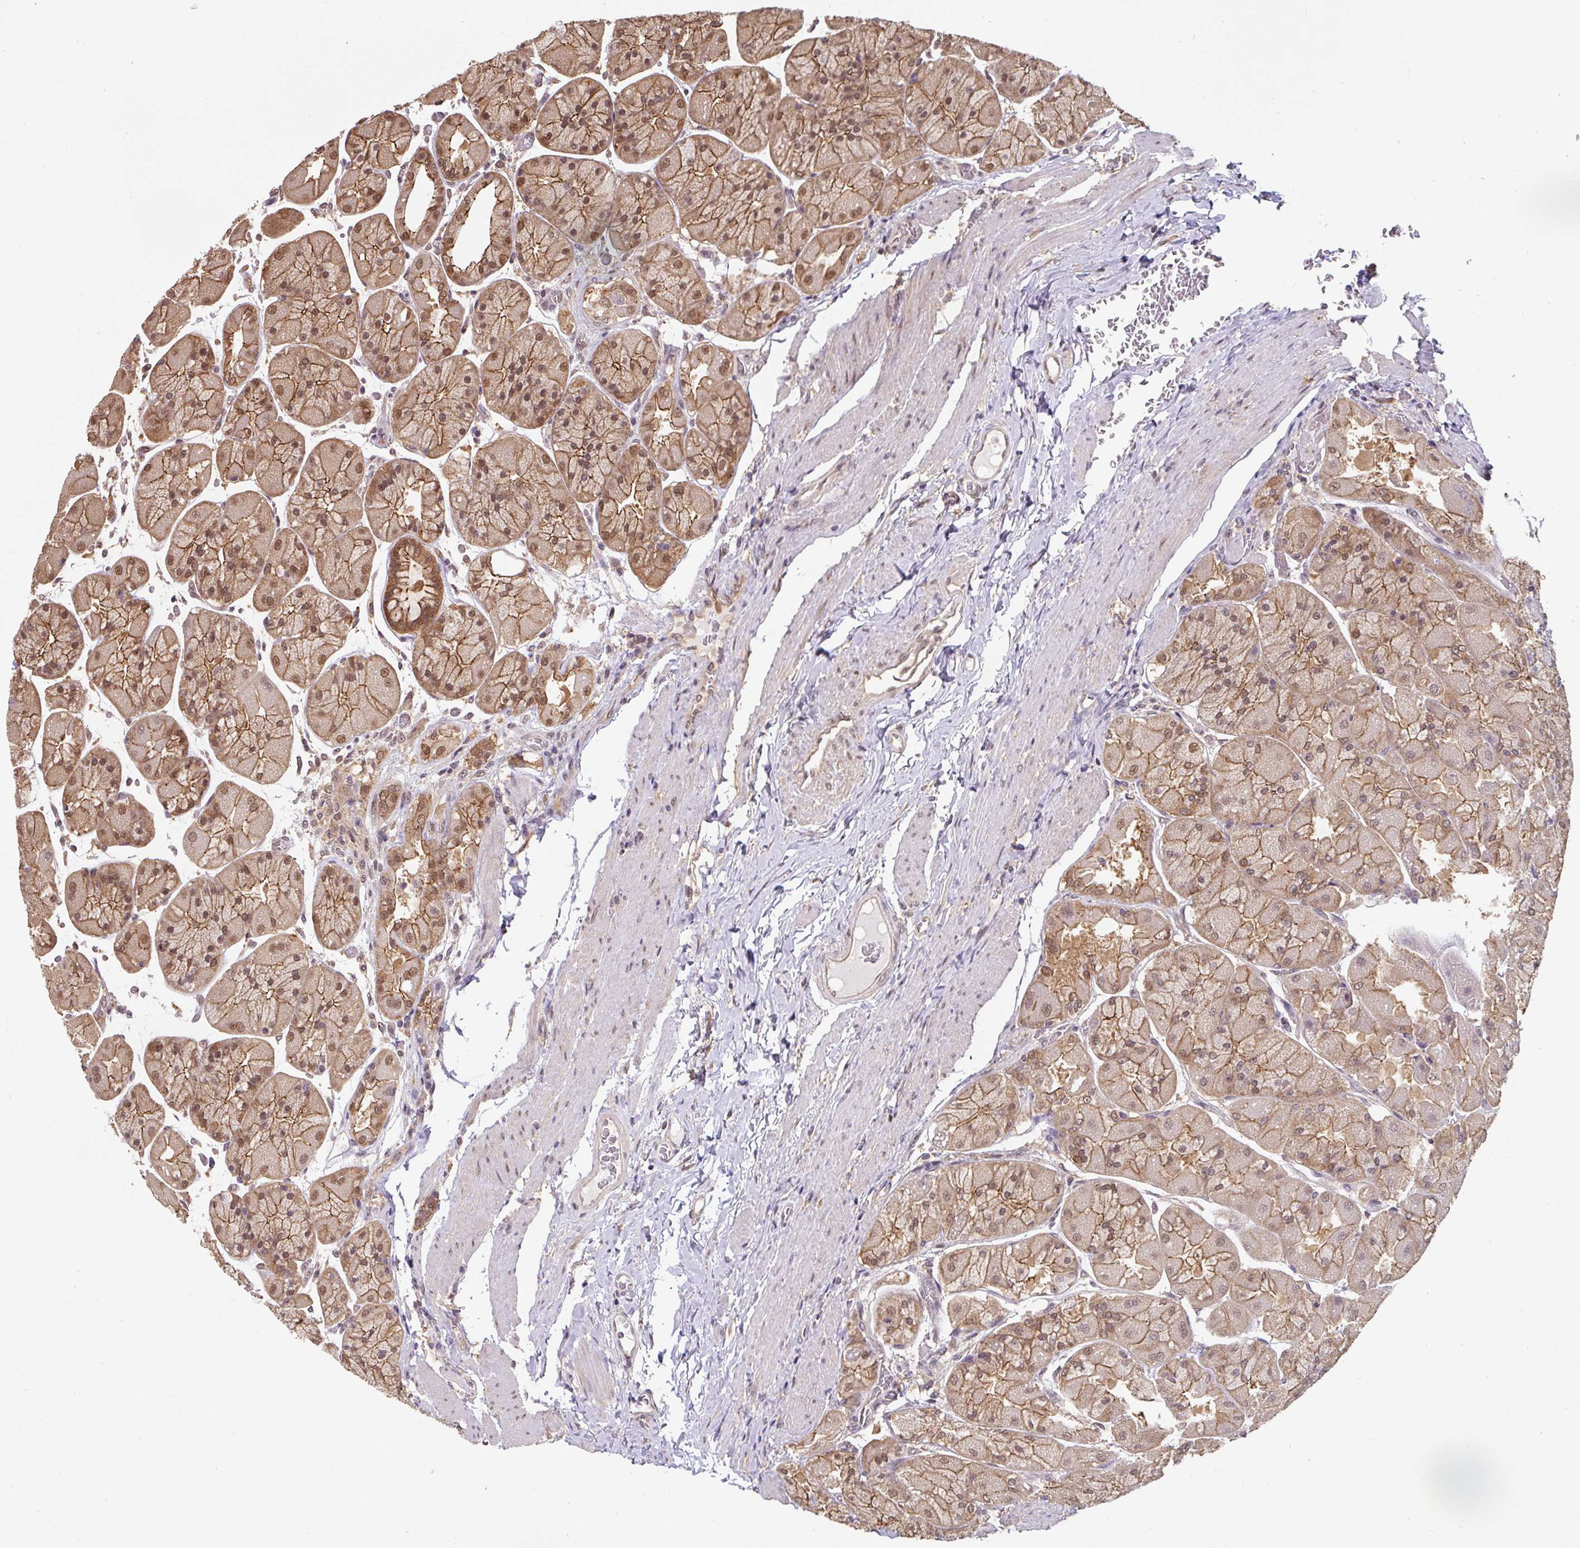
{"staining": {"intensity": "moderate", "quantity": ">75%", "location": "cytoplasmic/membranous,nuclear"}, "tissue": "stomach", "cell_type": "Glandular cells", "image_type": "normal", "snomed": [{"axis": "morphology", "description": "Normal tissue, NOS"}, {"axis": "topography", "description": "Stomach"}], "caption": "Stomach stained for a protein reveals moderate cytoplasmic/membranous,nuclear positivity in glandular cells. (DAB (3,3'-diaminobenzidine) IHC, brown staining for protein, blue staining for nuclei).", "gene": "ST13", "patient": {"sex": "female", "age": 61}}